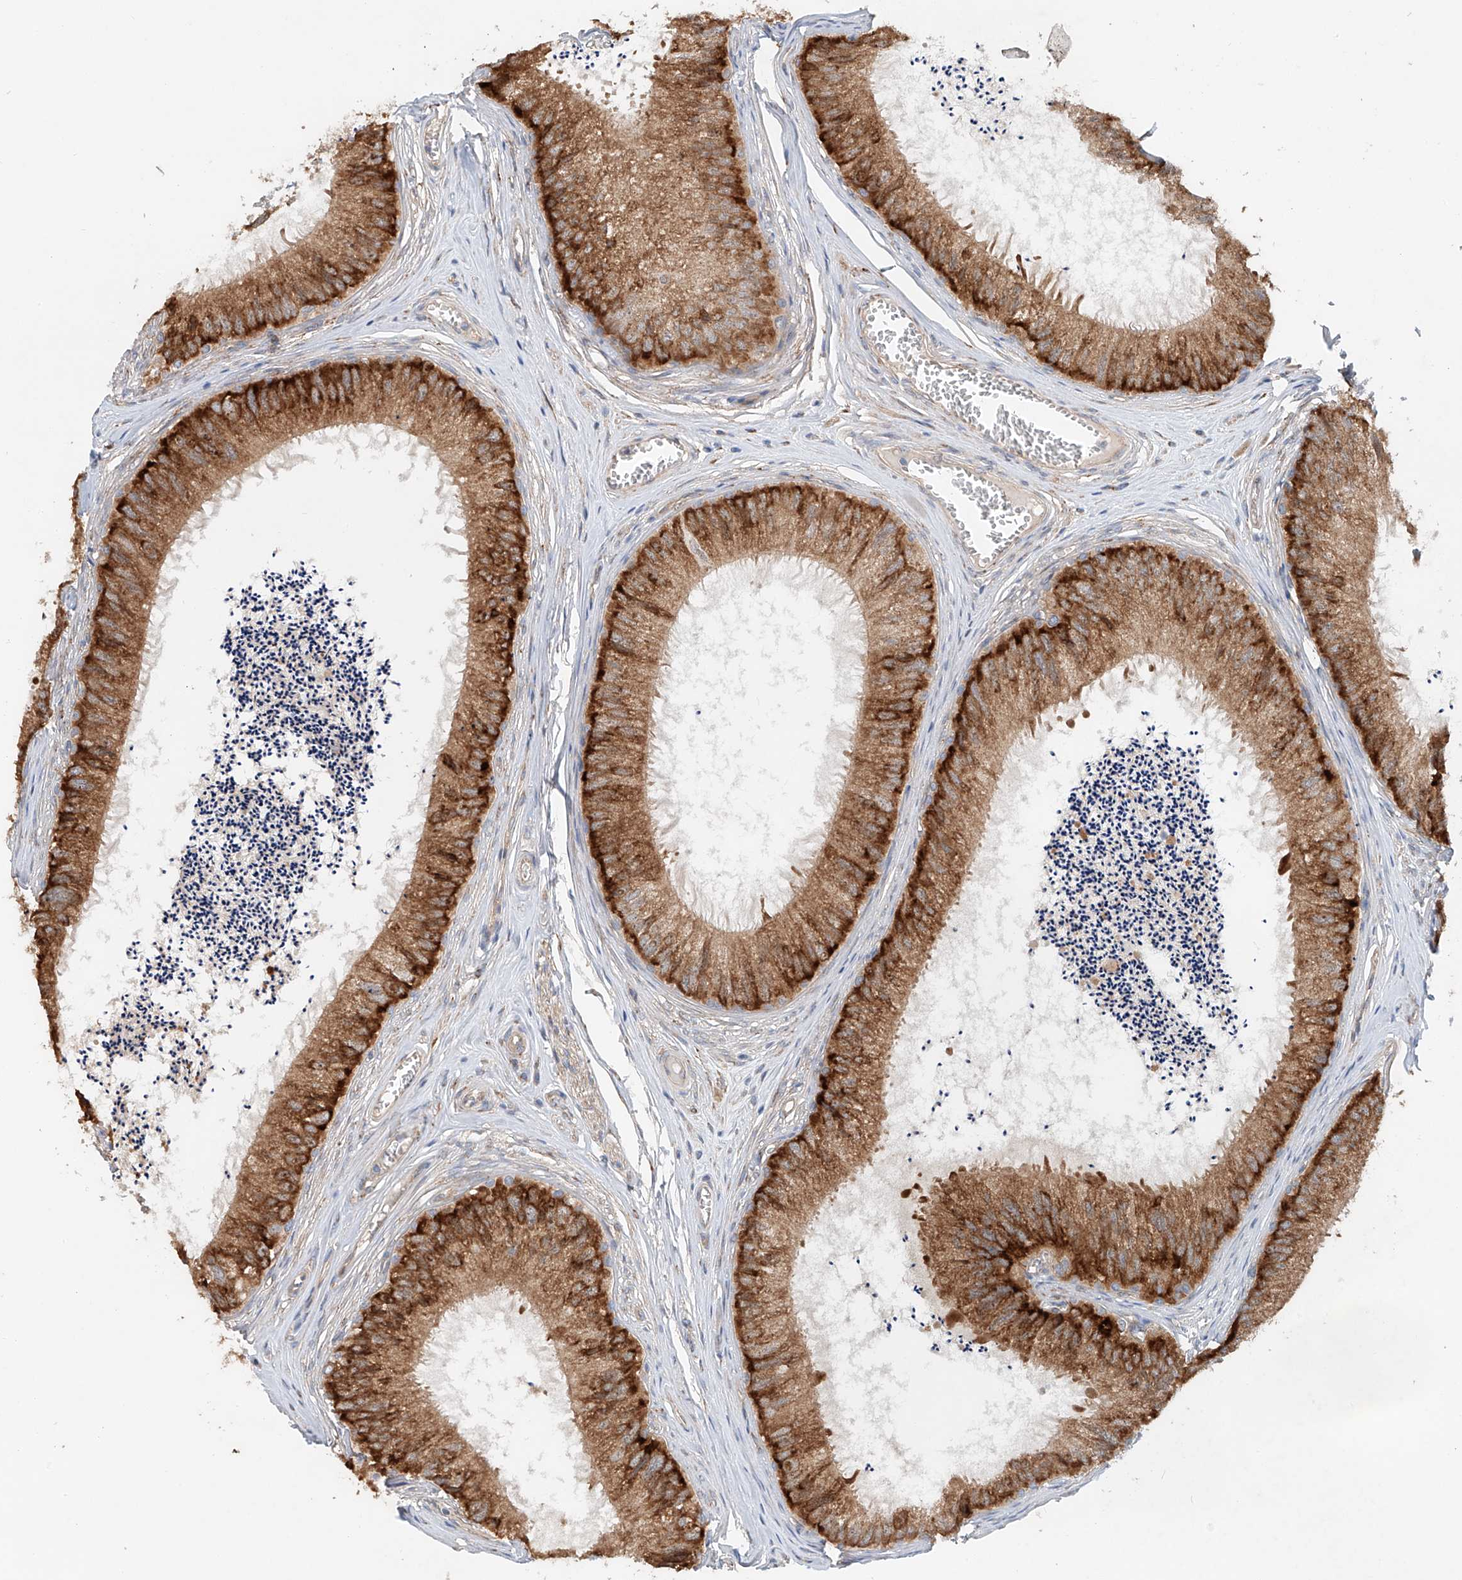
{"staining": {"intensity": "strong", "quantity": ">75%", "location": "cytoplasmic/membranous"}, "tissue": "epididymis", "cell_type": "Glandular cells", "image_type": "normal", "snomed": [{"axis": "morphology", "description": "Normal tissue, NOS"}, {"axis": "topography", "description": "Epididymis"}], "caption": "Immunohistochemistry micrograph of unremarkable human epididymis stained for a protein (brown), which displays high levels of strong cytoplasmic/membranous positivity in about >75% of glandular cells.", "gene": "SNAP29", "patient": {"sex": "male", "age": 79}}